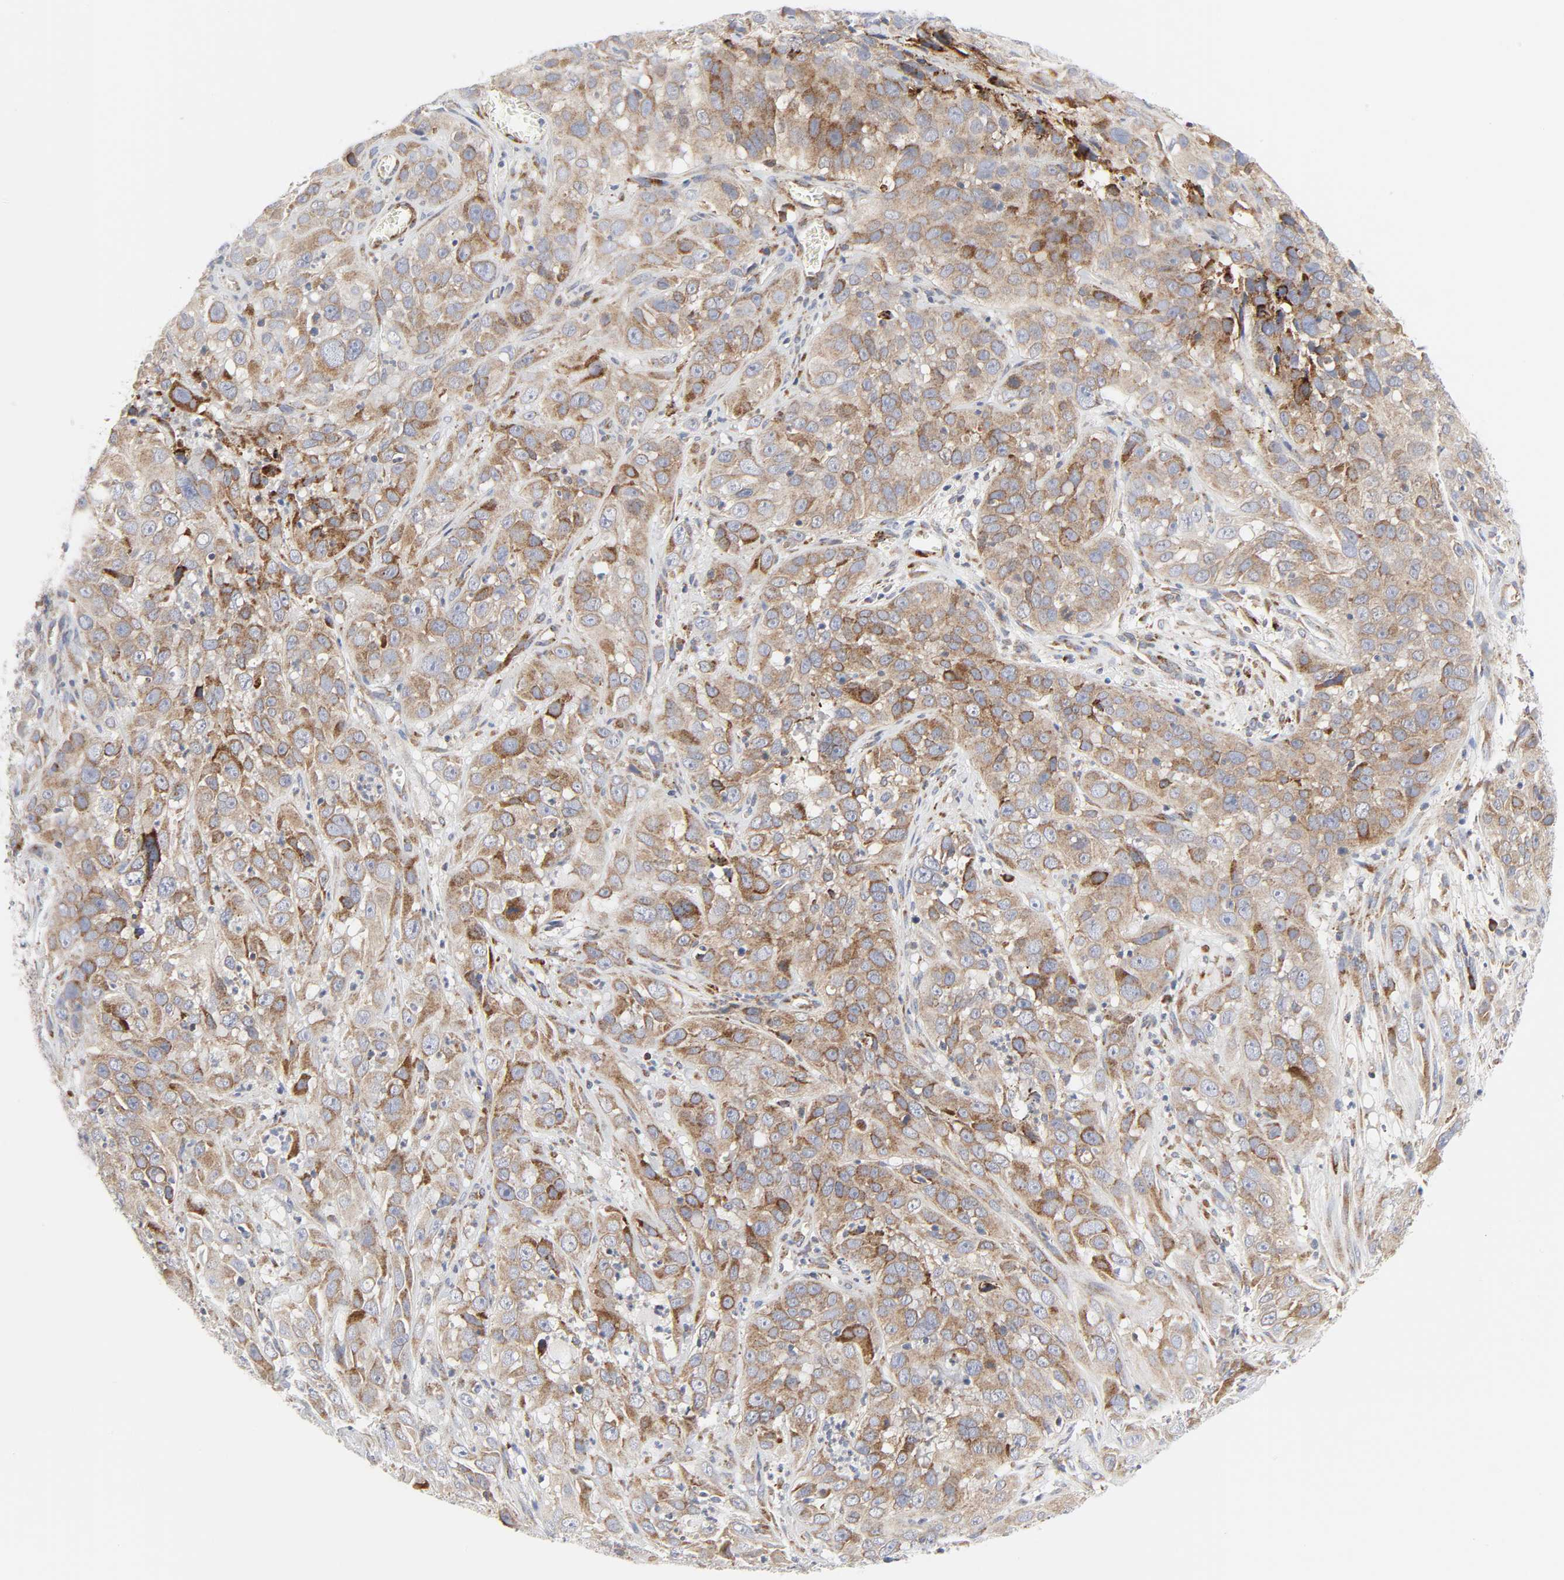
{"staining": {"intensity": "moderate", "quantity": ">75%", "location": "cytoplasmic/membranous"}, "tissue": "cervical cancer", "cell_type": "Tumor cells", "image_type": "cancer", "snomed": [{"axis": "morphology", "description": "Squamous cell carcinoma, NOS"}, {"axis": "topography", "description": "Cervix"}], "caption": "IHC of cervical cancer demonstrates medium levels of moderate cytoplasmic/membranous positivity in approximately >75% of tumor cells. (brown staining indicates protein expression, while blue staining denotes nuclei).", "gene": "LRP6", "patient": {"sex": "female", "age": 32}}